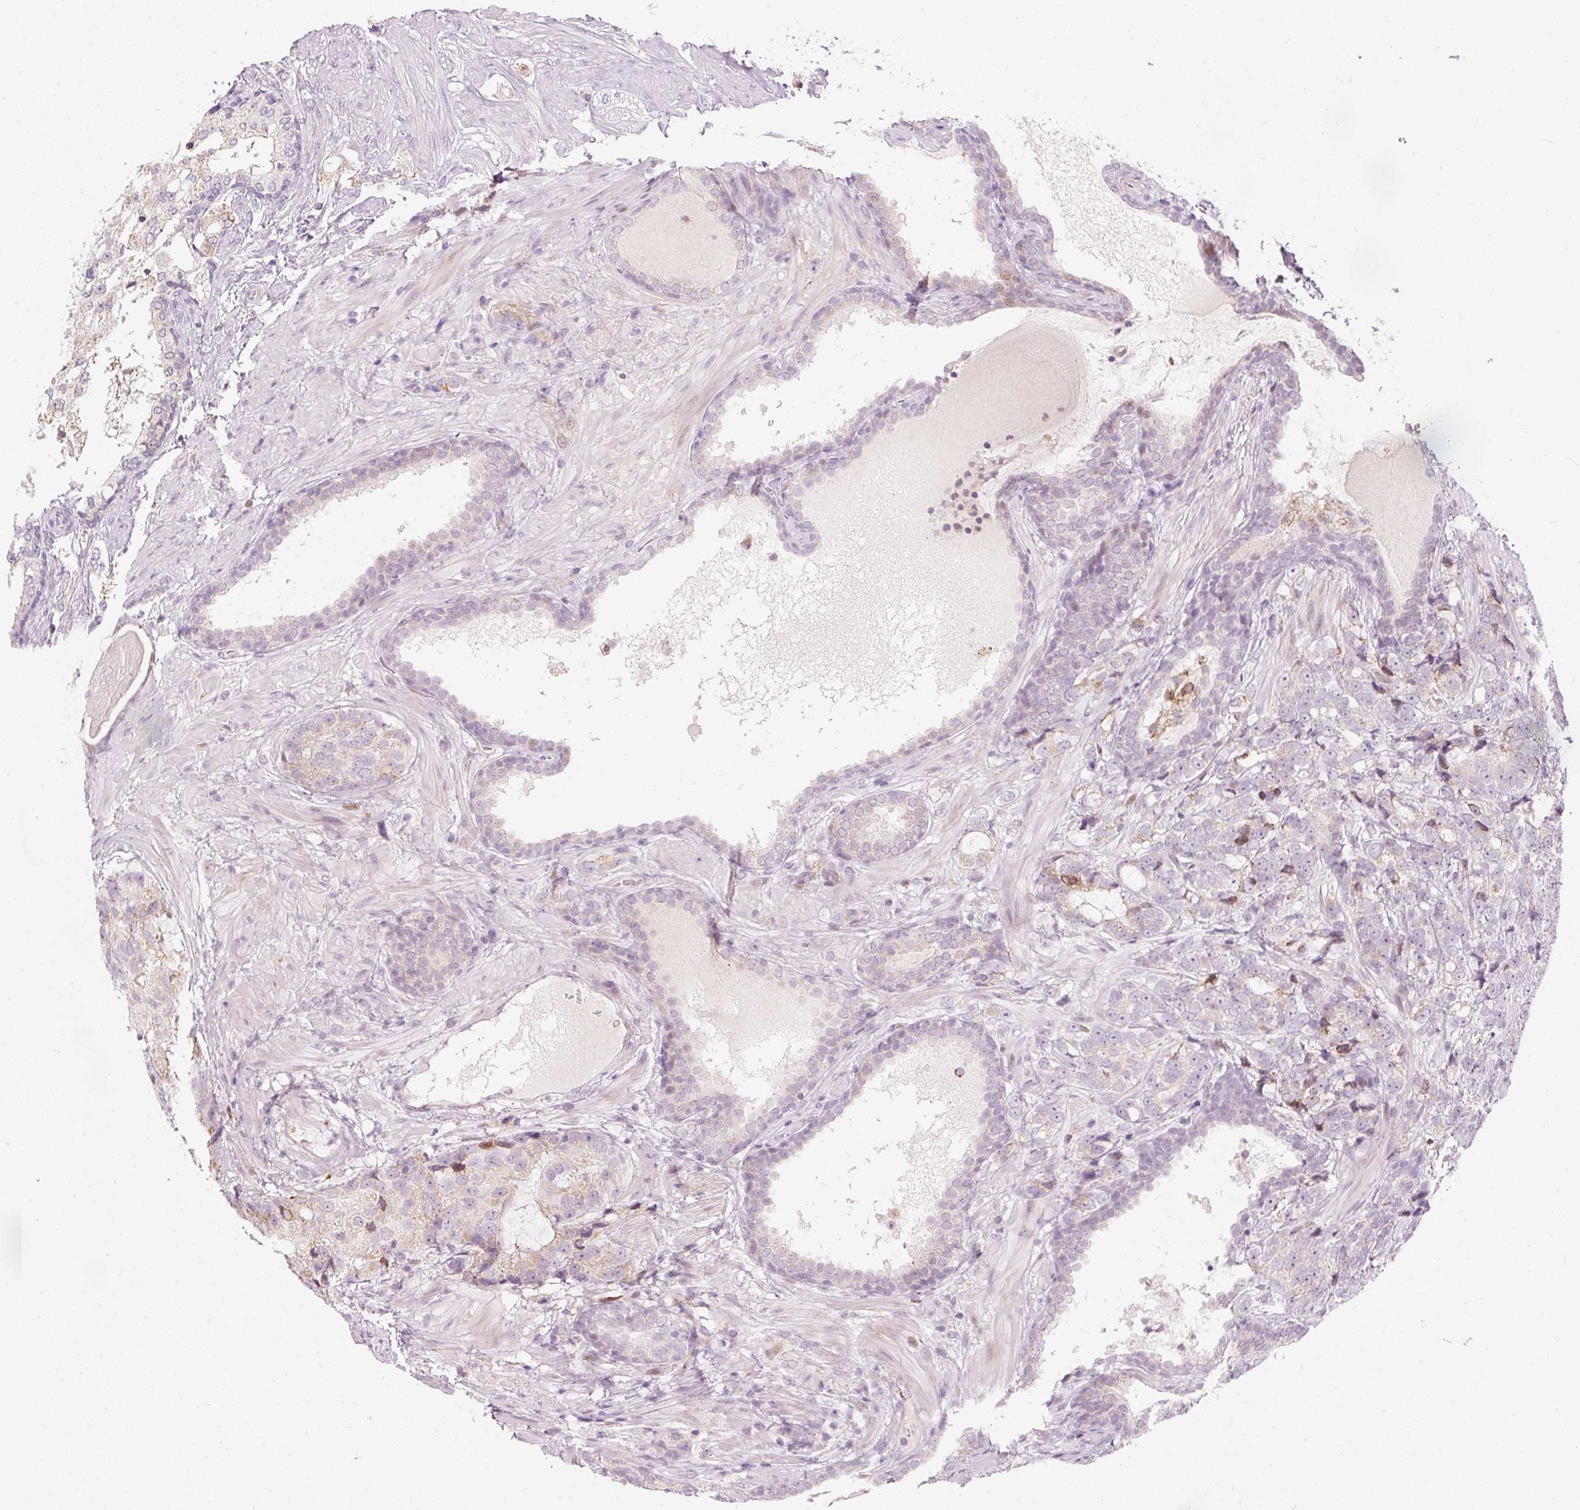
{"staining": {"intensity": "negative", "quantity": "none", "location": "none"}, "tissue": "prostate cancer", "cell_type": "Tumor cells", "image_type": "cancer", "snomed": [{"axis": "morphology", "description": "Adenocarcinoma, High grade"}, {"axis": "topography", "description": "Prostate"}], "caption": "High power microscopy micrograph of an immunohistochemistry (IHC) image of prostate cancer (high-grade adenocarcinoma), revealing no significant expression in tumor cells.", "gene": "RNF39", "patient": {"sex": "male", "age": 67}}